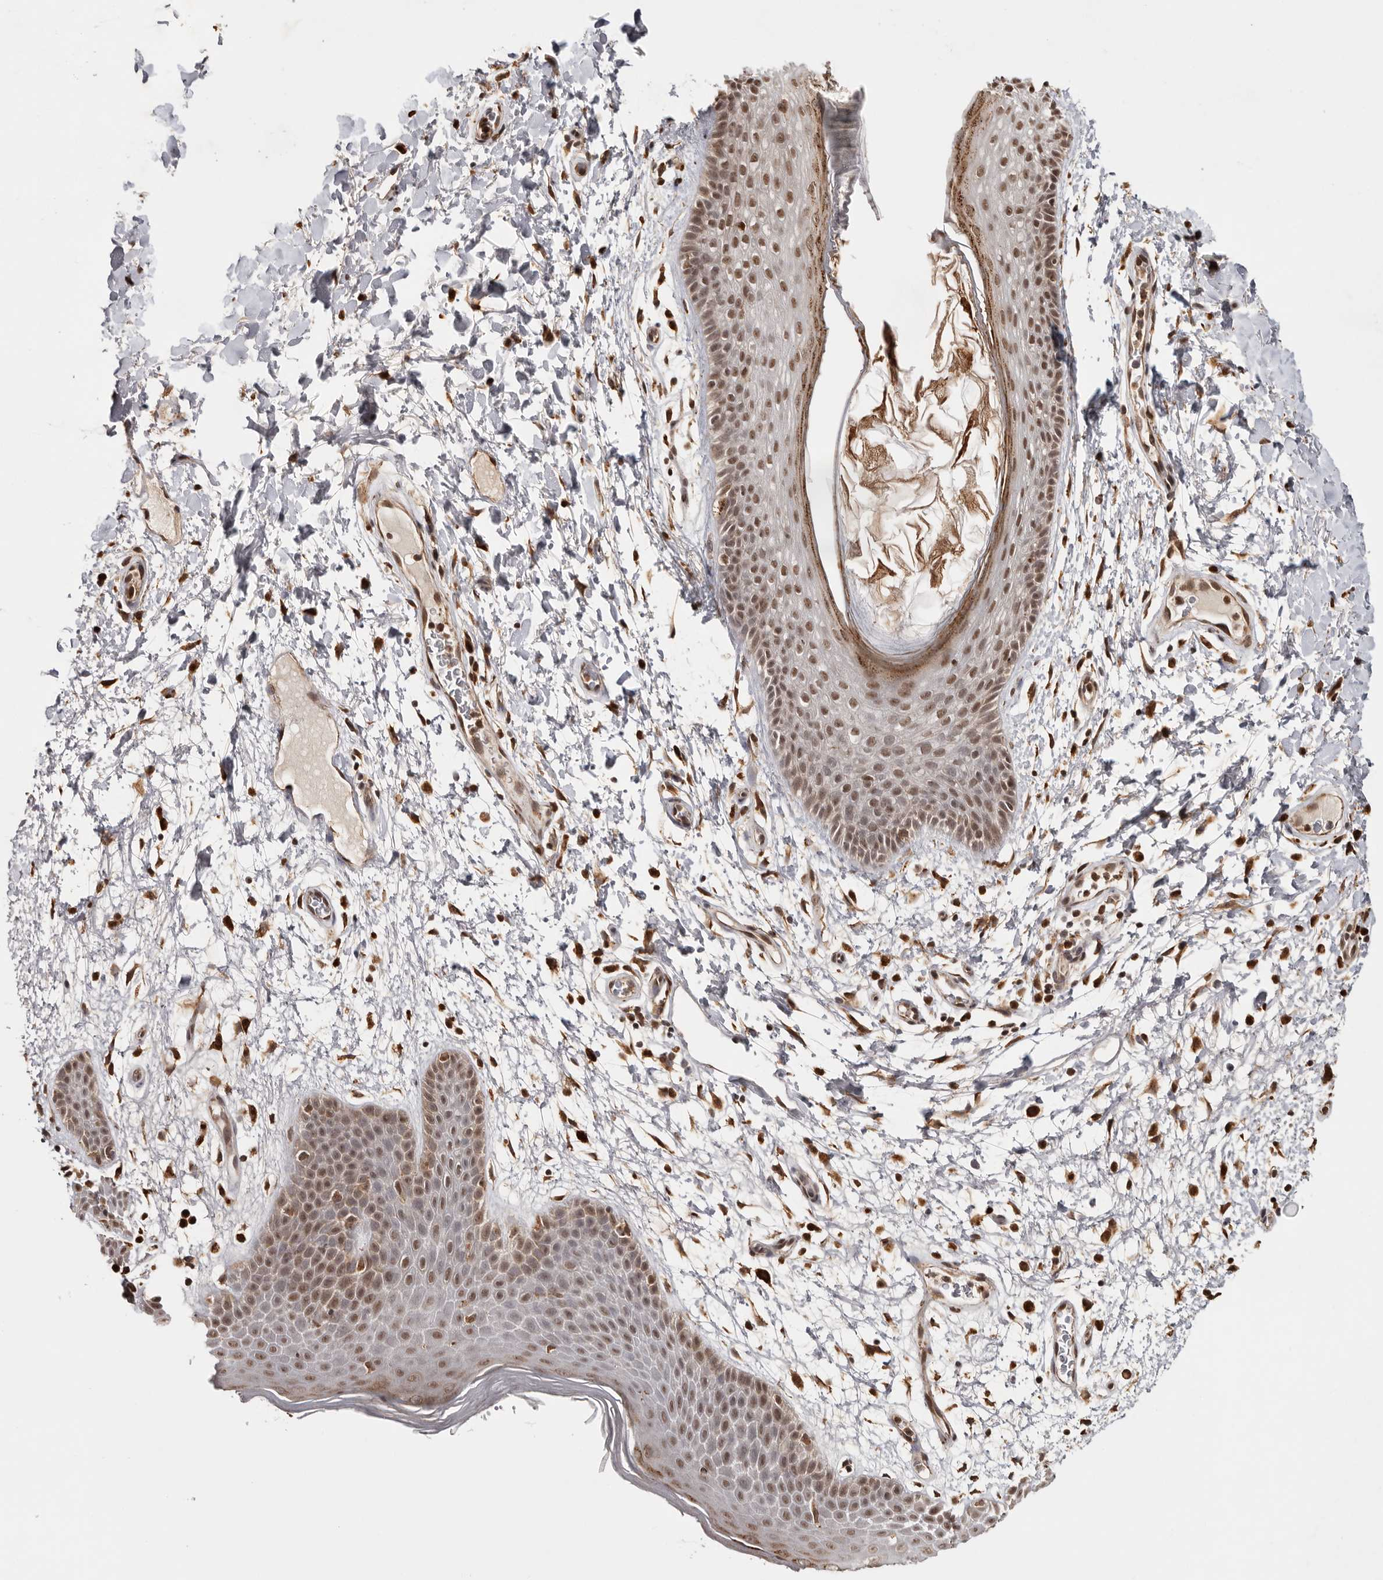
{"staining": {"intensity": "moderate", "quantity": ">75%", "location": "cytoplasmic/membranous,nuclear"}, "tissue": "skin", "cell_type": "Epidermal cells", "image_type": "normal", "snomed": [{"axis": "morphology", "description": "Normal tissue, NOS"}, {"axis": "topography", "description": "Anal"}], "caption": "The micrograph reveals a brown stain indicating the presence of a protein in the cytoplasmic/membranous,nuclear of epidermal cells in skin. (IHC, brightfield microscopy, high magnification).", "gene": "ZNF83", "patient": {"sex": "male", "age": 74}}